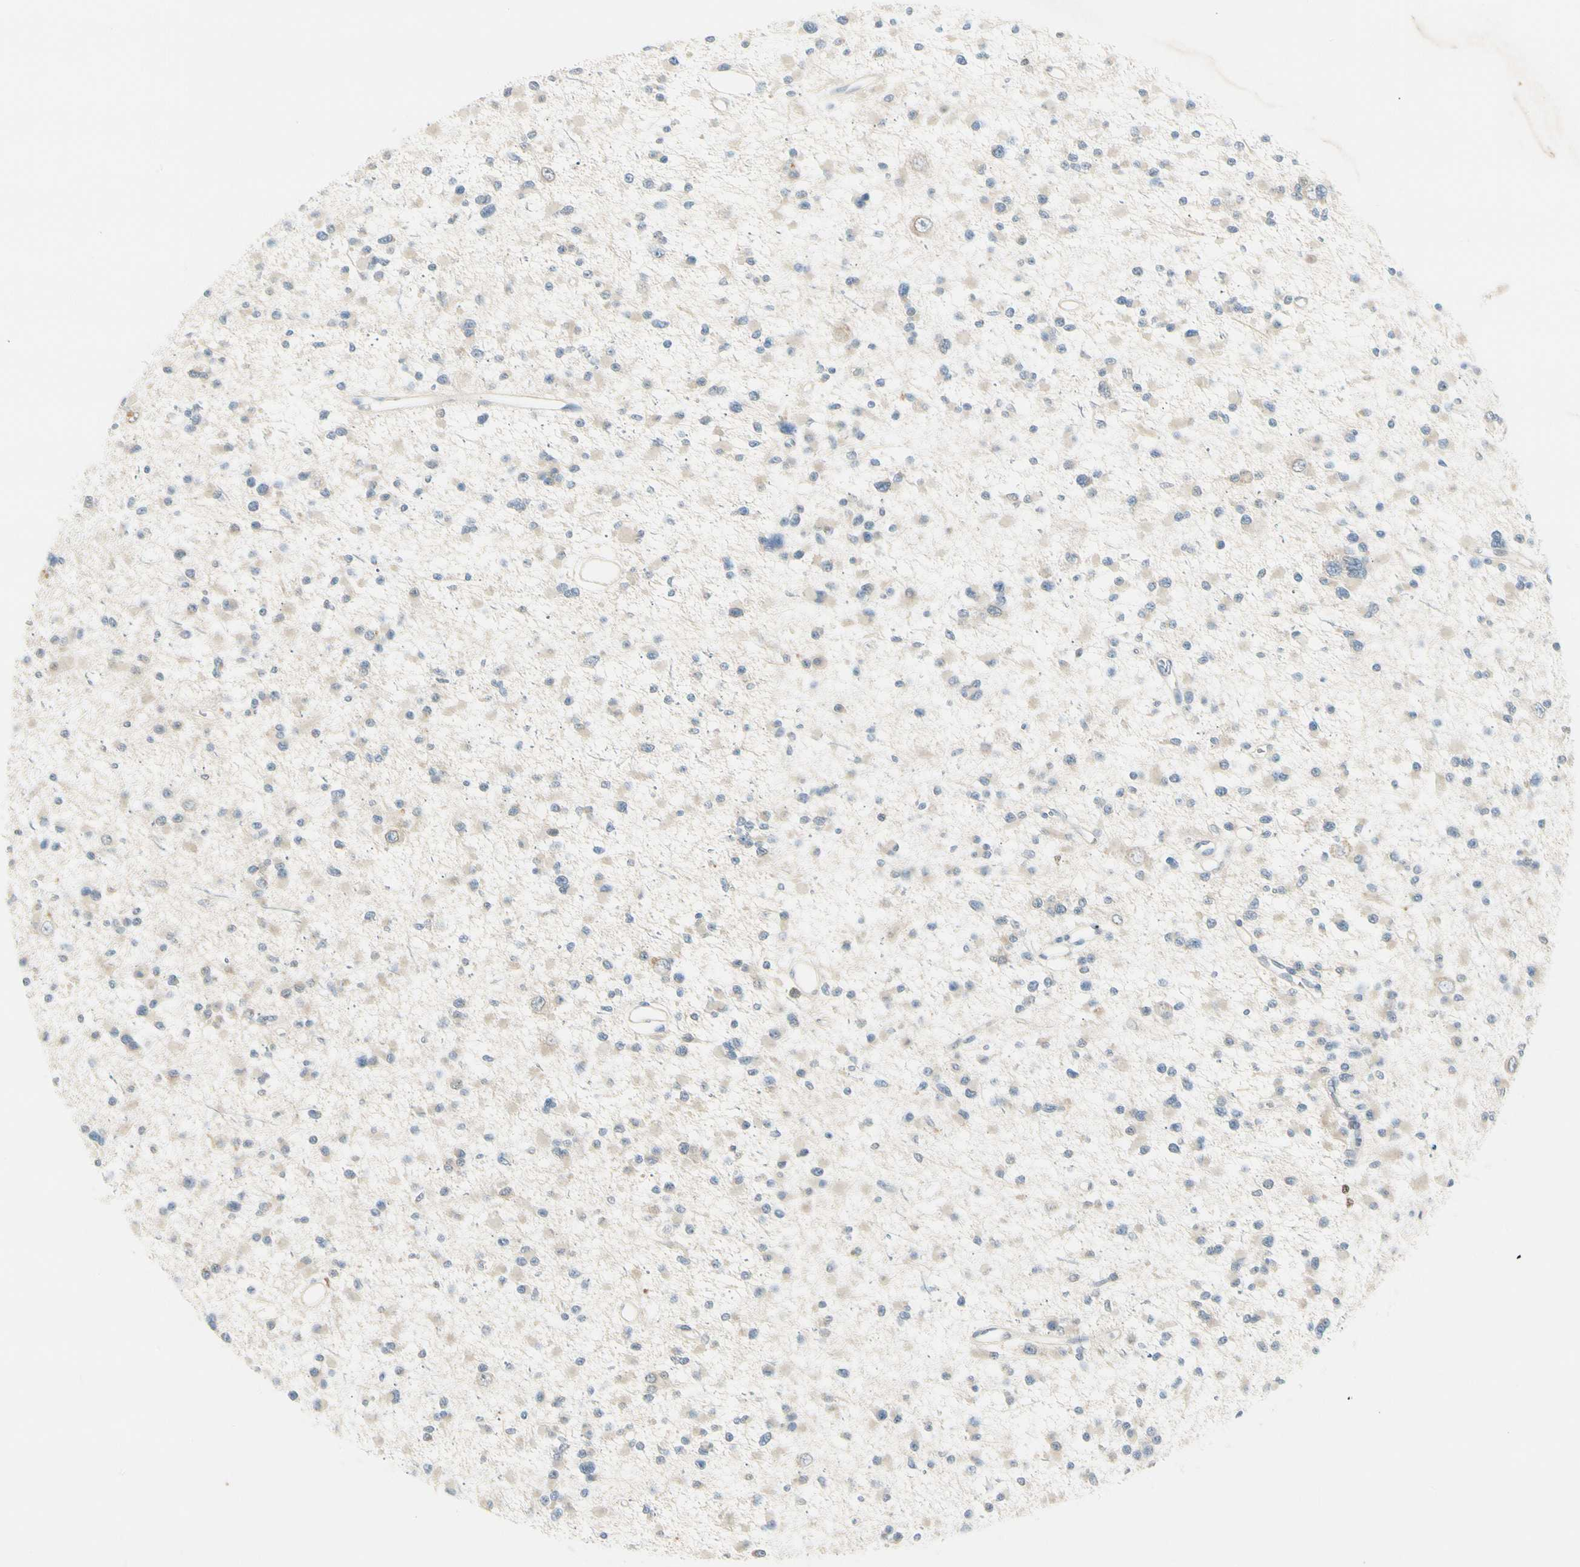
{"staining": {"intensity": "negative", "quantity": "none", "location": "none"}, "tissue": "glioma", "cell_type": "Tumor cells", "image_type": "cancer", "snomed": [{"axis": "morphology", "description": "Glioma, malignant, Low grade"}, {"axis": "topography", "description": "Brain"}], "caption": "Immunohistochemistry (IHC) micrograph of neoplastic tissue: glioma stained with DAB shows no significant protein staining in tumor cells.", "gene": "PITX1", "patient": {"sex": "female", "age": 22}}